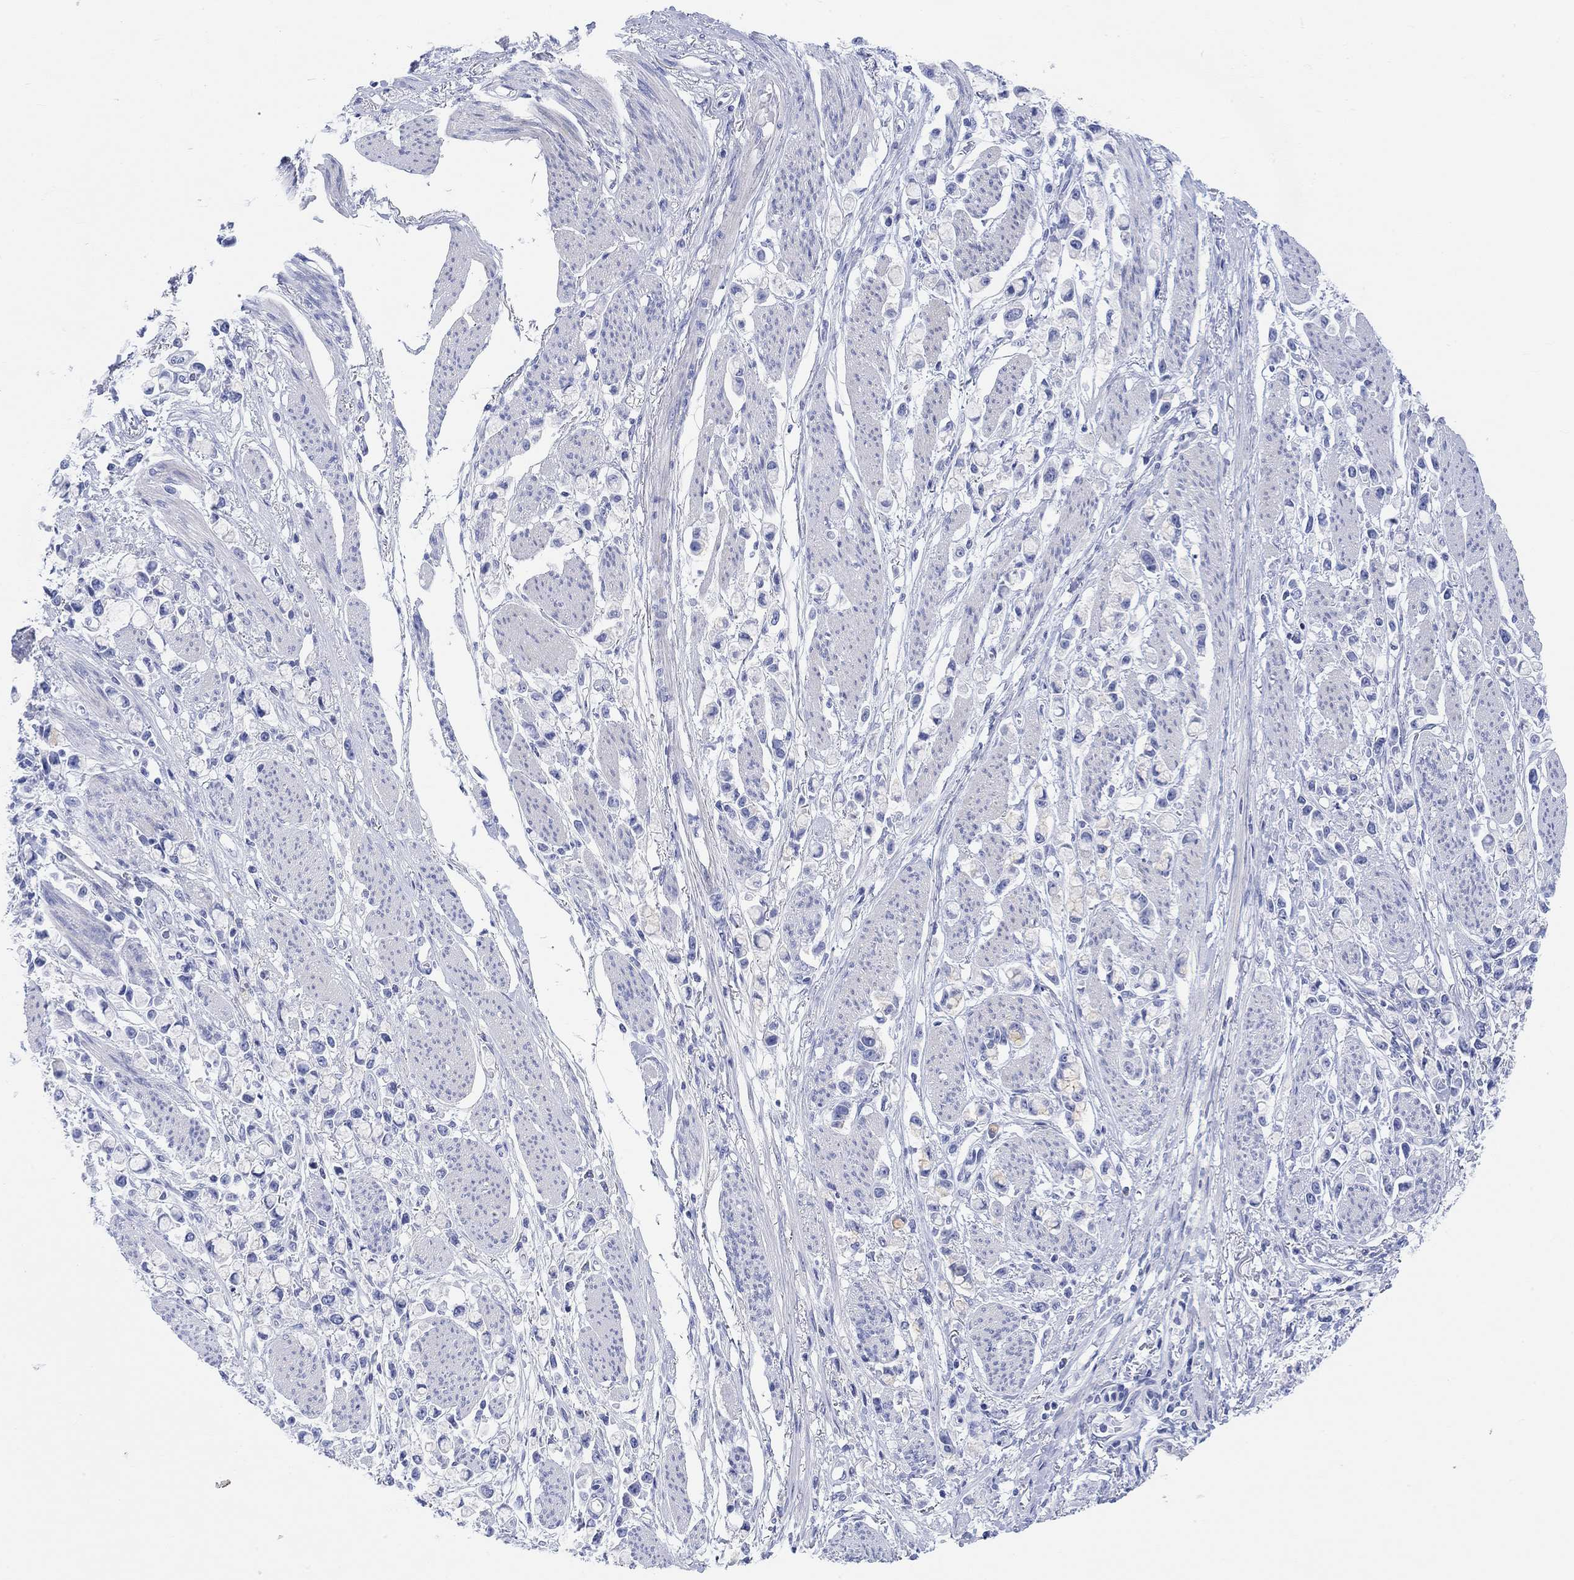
{"staining": {"intensity": "negative", "quantity": "none", "location": "none"}, "tissue": "stomach cancer", "cell_type": "Tumor cells", "image_type": "cancer", "snomed": [{"axis": "morphology", "description": "Adenocarcinoma, NOS"}, {"axis": "topography", "description": "Stomach"}], "caption": "Immunohistochemical staining of human adenocarcinoma (stomach) demonstrates no significant positivity in tumor cells.", "gene": "XIRP2", "patient": {"sex": "female", "age": 81}}